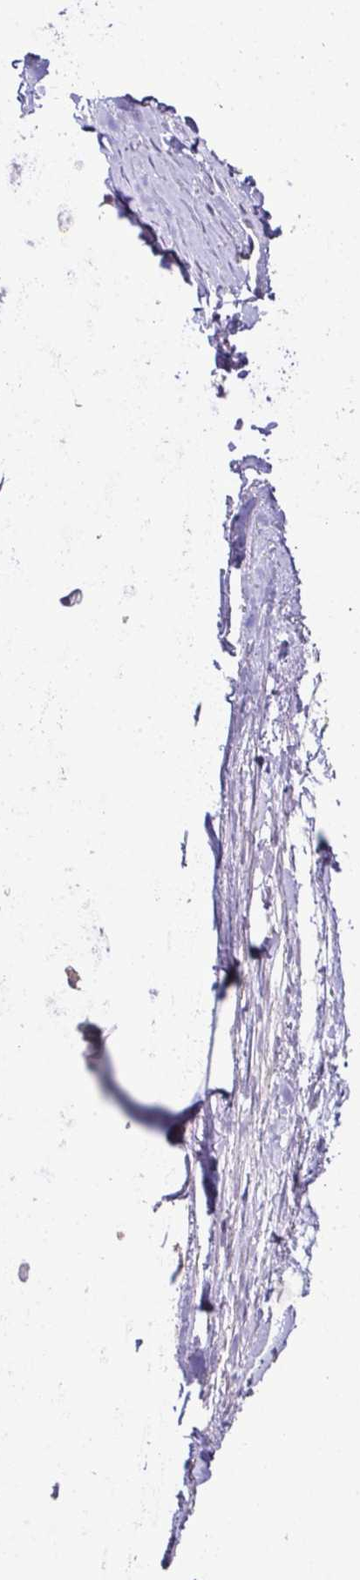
{"staining": {"intensity": "negative", "quantity": "none", "location": "none"}, "tissue": "soft tissue", "cell_type": "Chondrocytes", "image_type": "normal", "snomed": [{"axis": "morphology", "description": "Normal tissue, NOS"}, {"axis": "topography", "description": "Lymph node"}, {"axis": "topography", "description": "Cartilage tissue"}, {"axis": "topography", "description": "Bronchus"}], "caption": "The IHC image has no significant expression in chondrocytes of soft tissue.", "gene": "CMPK1", "patient": {"sex": "female", "age": 70}}